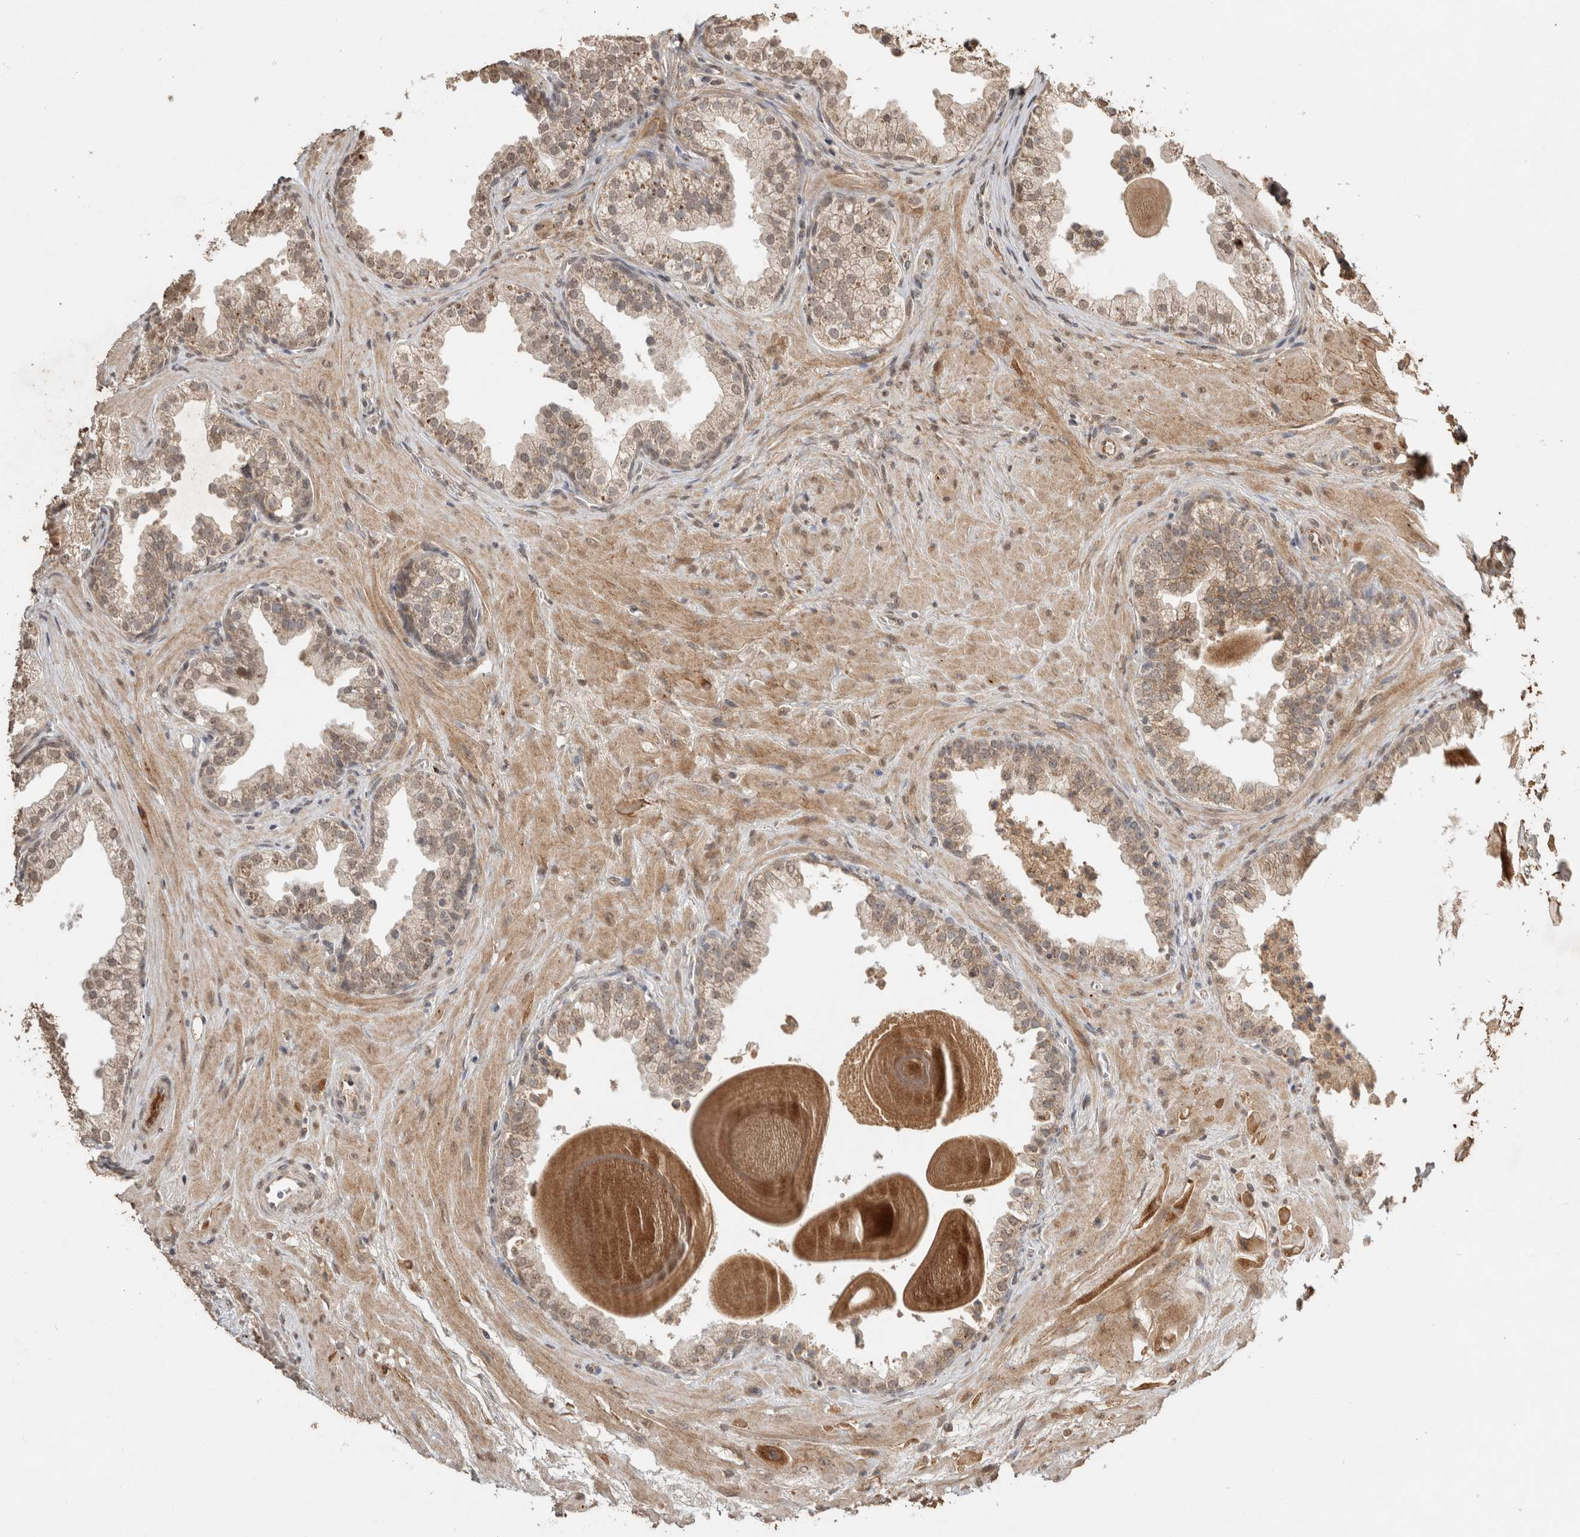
{"staining": {"intensity": "weak", "quantity": "25%-75%", "location": "cytoplasmic/membranous"}, "tissue": "prostate", "cell_type": "Glandular cells", "image_type": "normal", "snomed": [{"axis": "morphology", "description": "Normal tissue, NOS"}, {"axis": "topography", "description": "Prostate"}], "caption": "Immunohistochemistry (IHC) of unremarkable prostate exhibits low levels of weak cytoplasmic/membranous expression in about 25%-75% of glandular cells. (Stains: DAB in brown, nuclei in blue, Microscopy: brightfield microscopy at high magnification).", "gene": "FAM3A", "patient": {"sex": "male", "age": 48}}